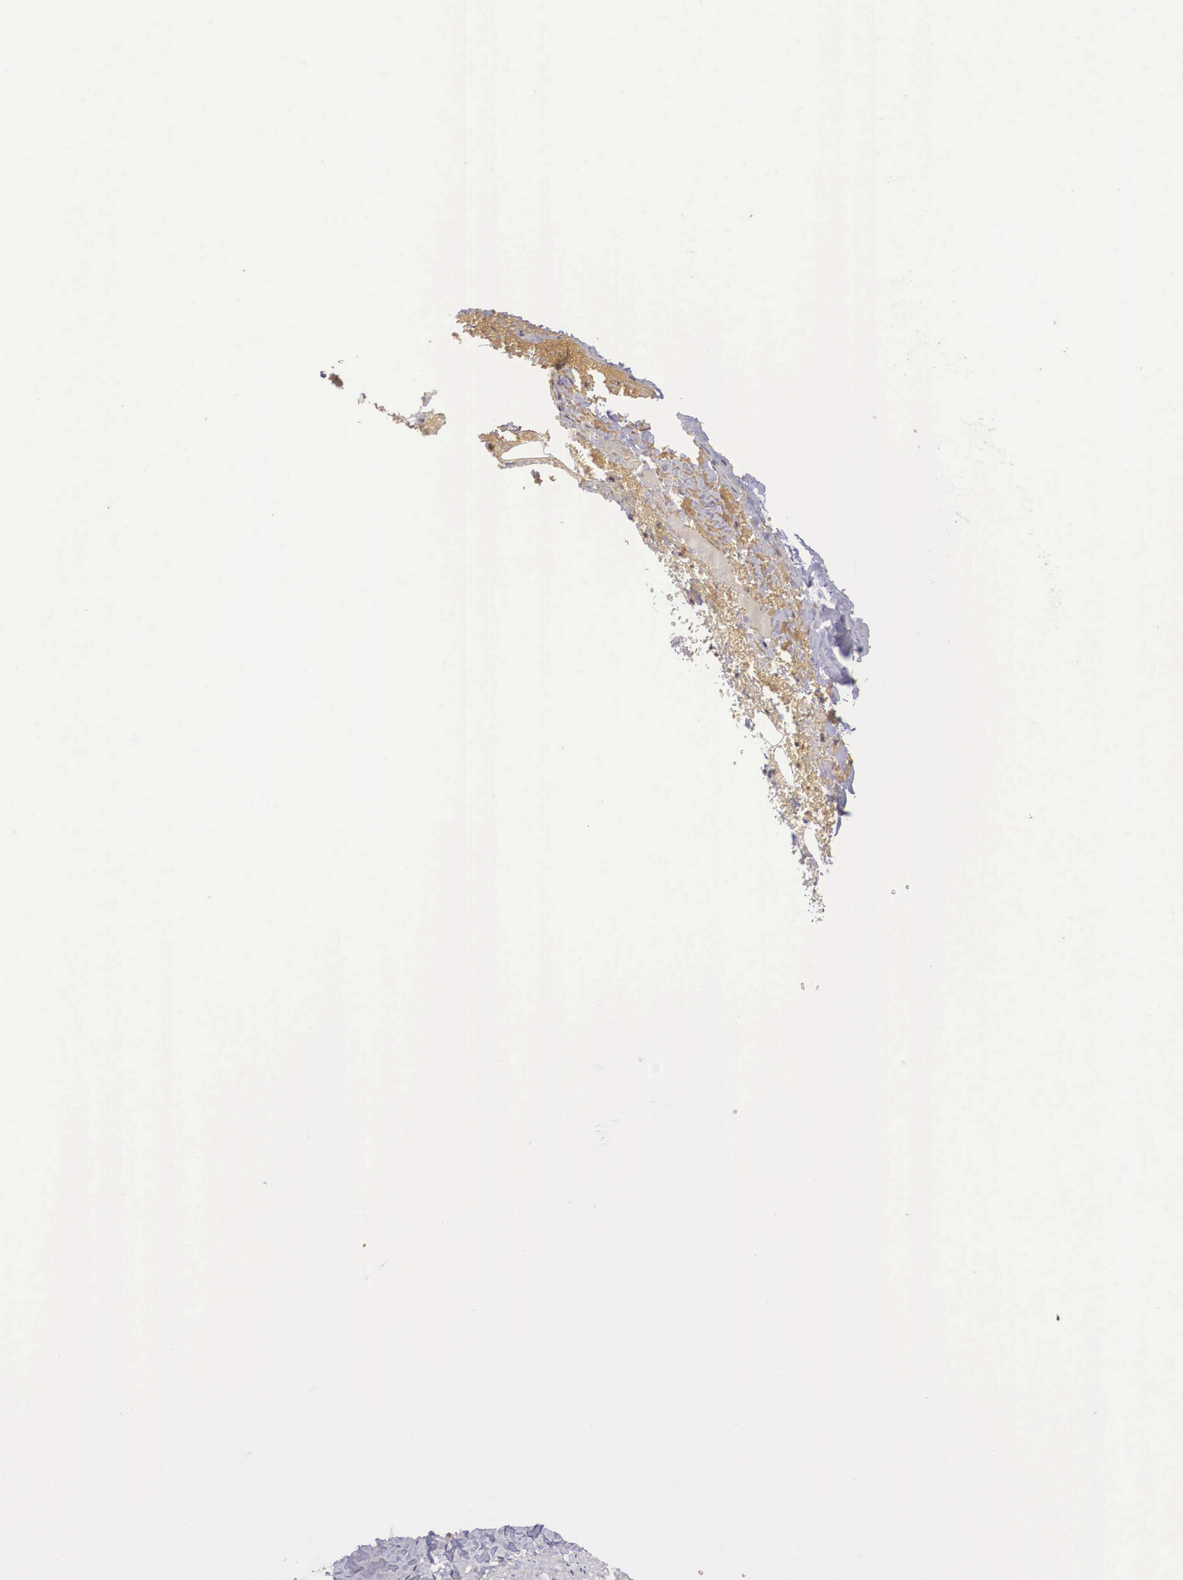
{"staining": {"intensity": "weak", "quantity": "25%-75%", "location": "cytoplasmic/membranous"}, "tissue": "bronchus", "cell_type": "Respiratory epithelial cells", "image_type": "normal", "snomed": [{"axis": "morphology", "description": "Normal tissue, NOS"}, {"axis": "topography", "description": "Cartilage tissue"}], "caption": "Weak cytoplasmic/membranous expression is seen in approximately 25%-75% of respiratory epithelial cells in unremarkable bronchus.", "gene": "VASH1", "patient": {"sex": "female", "age": 63}}